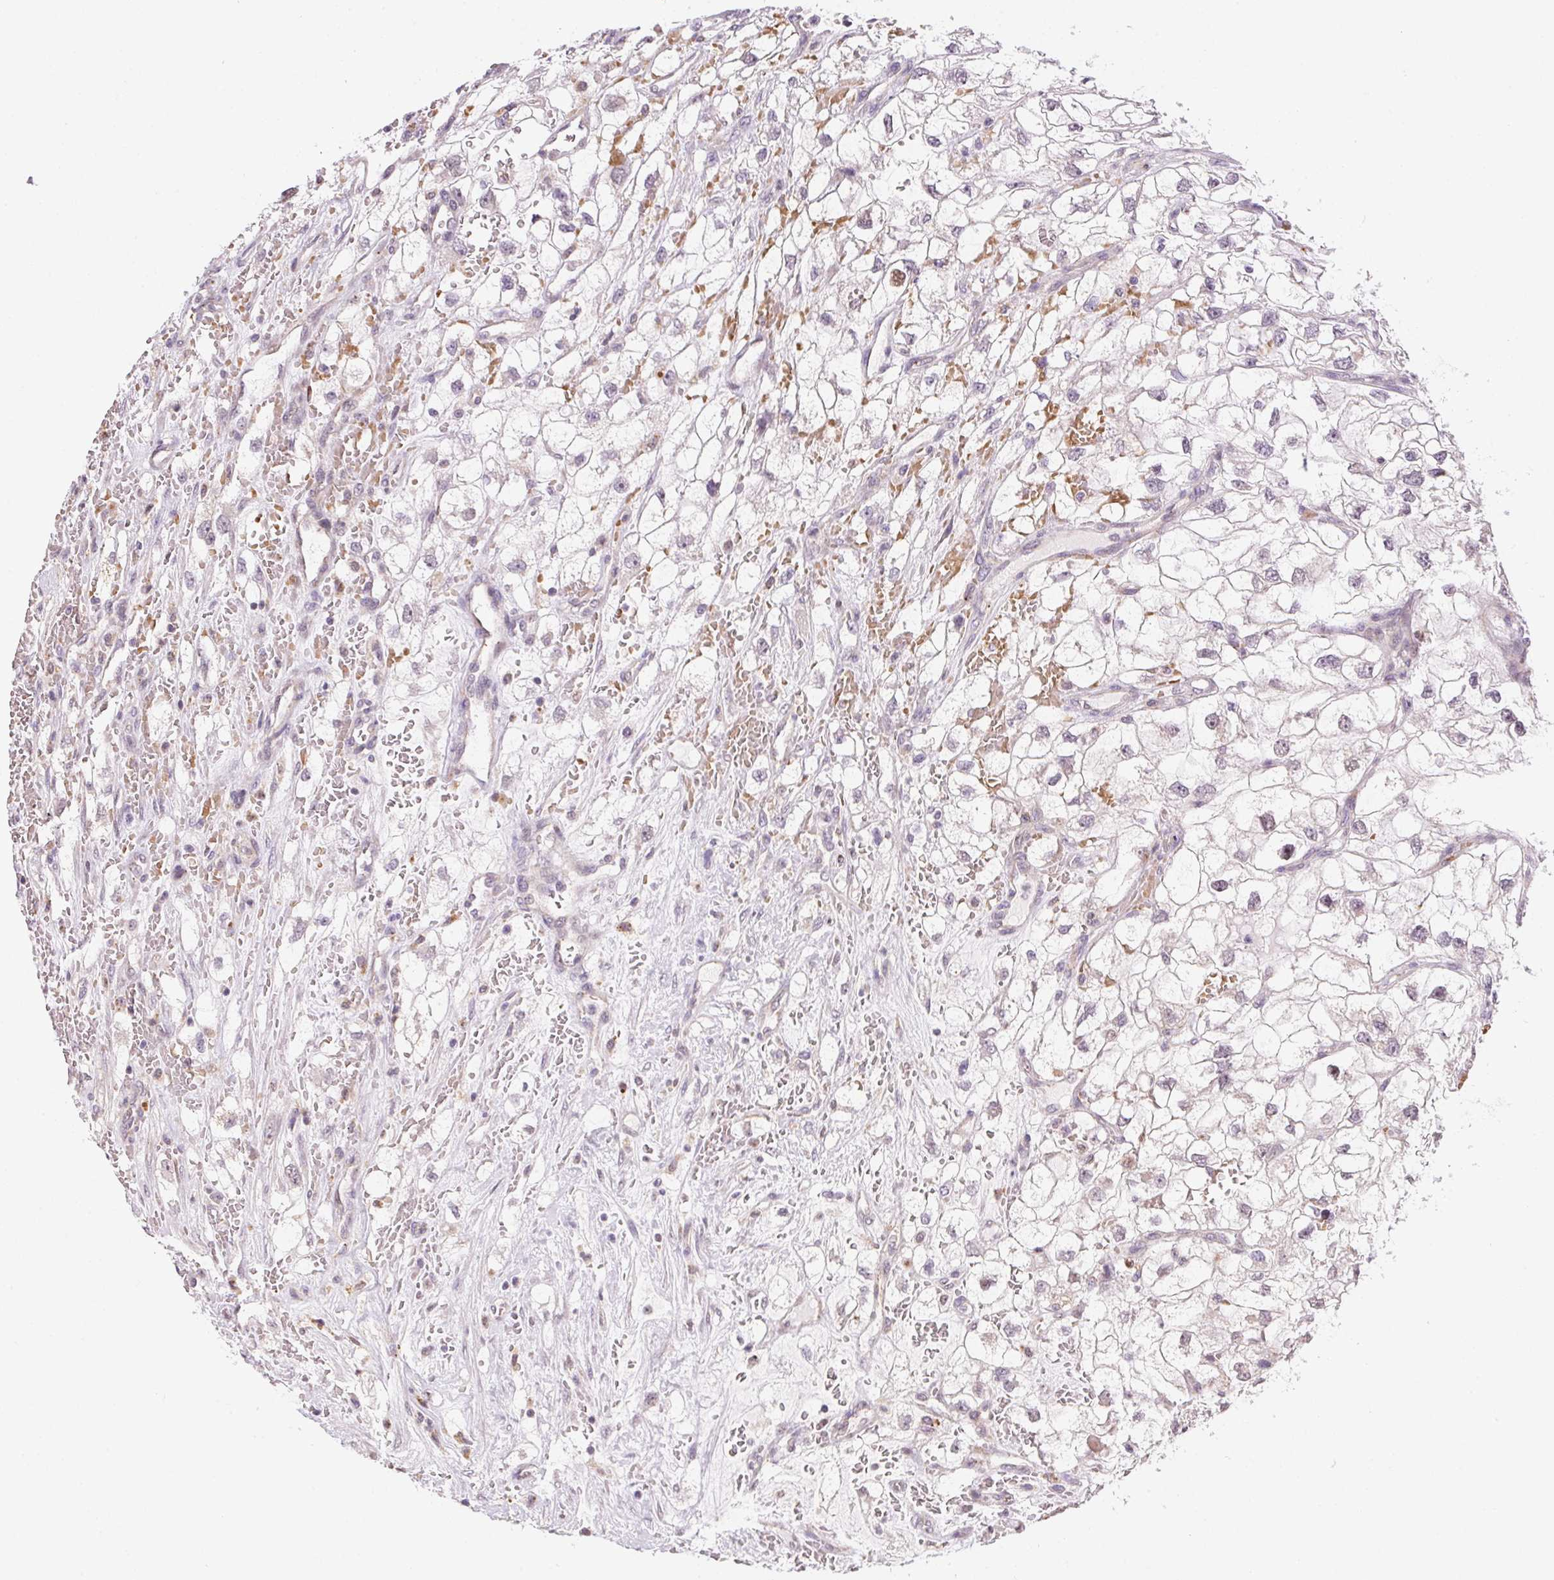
{"staining": {"intensity": "negative", "quantity": "none", "location": "none"}, "tissue": "renal cancer", "cell_type": "Tumor cells", "image_type": "cancer", "snomed": [{"axis": "morphology", "description": "Adenocarcinoma, NOS"}, {"axis": "topography", "description": "Kidney"}], "caption": "DAB immunohistochemical staining of renal adenocarcinoma displays no significant positivity in tumor cells.", "gene": "METTL13", "patient": {"sex": "male", "age": 59}}